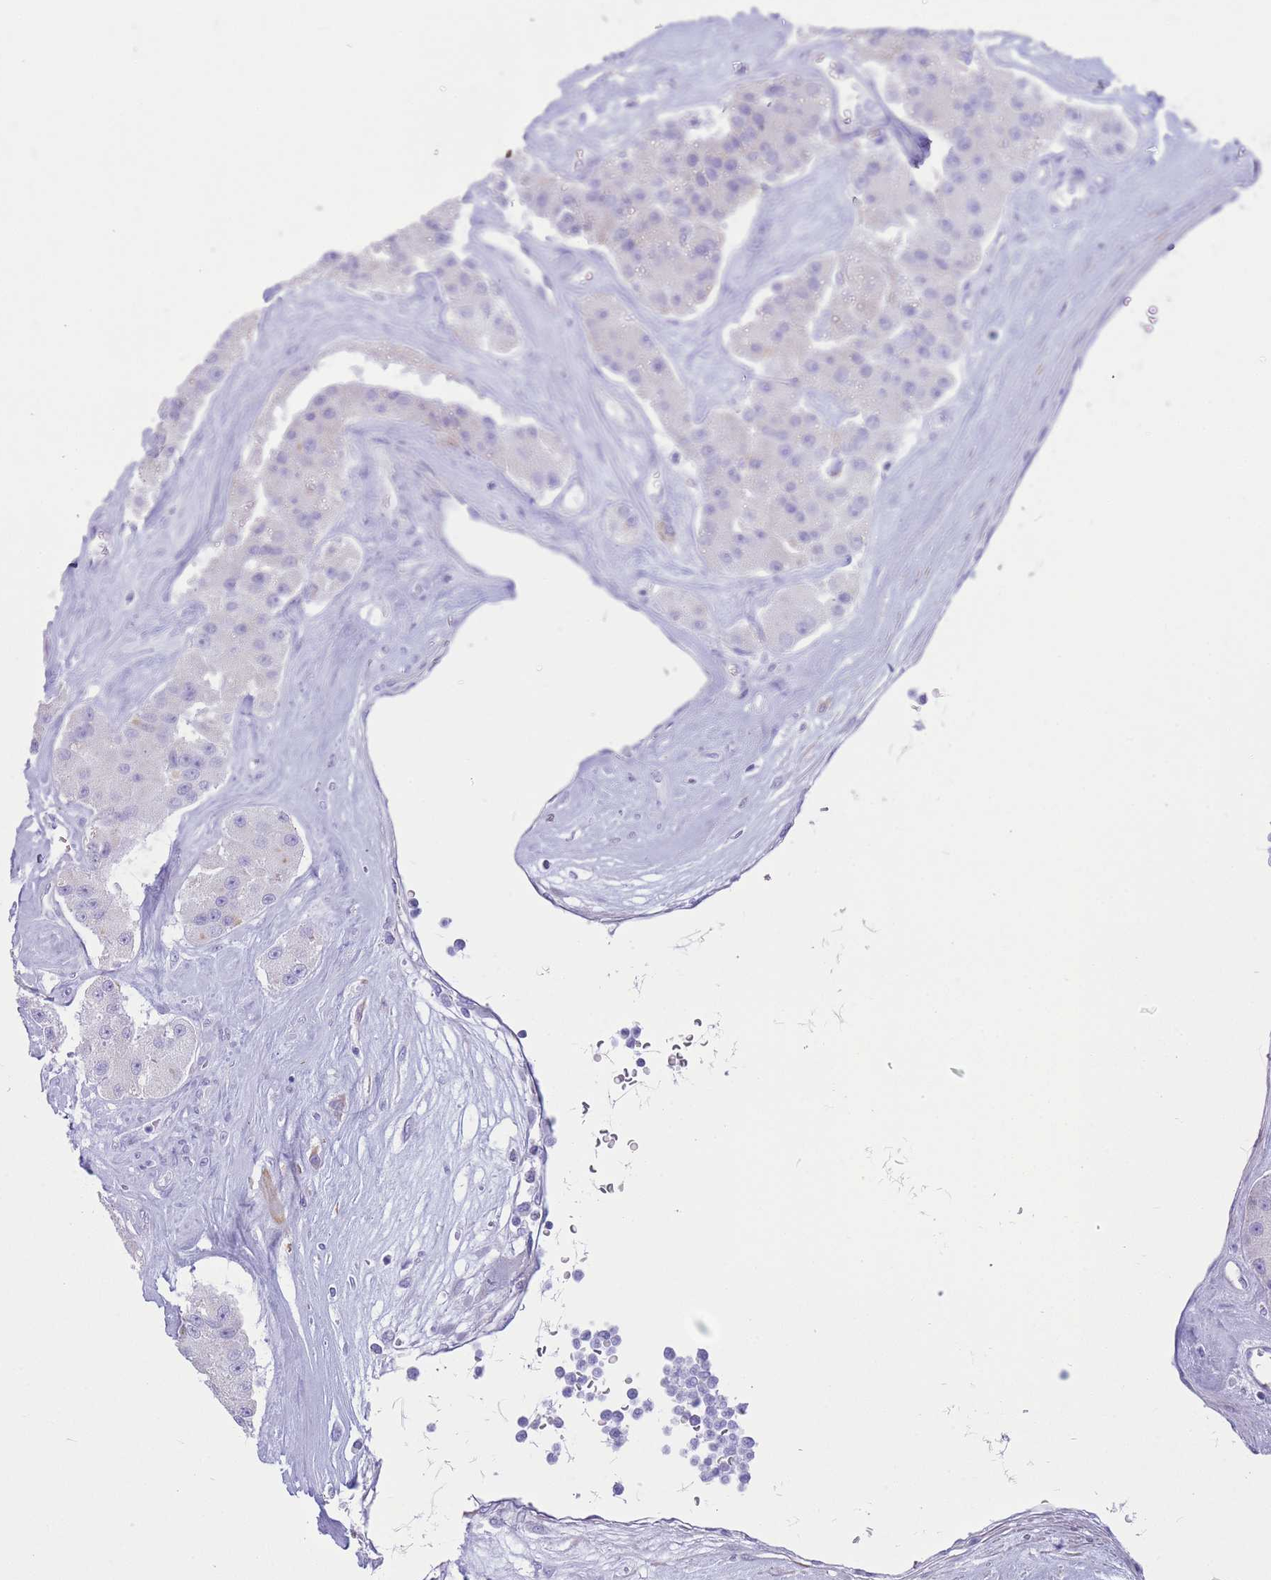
{"staining": {"intensity": "negative", "quantity": "none", "location": "none"}, "tissue": "carcinoid", "cell_type": "Tumor cells", "image_type": "cancer", "snomed": [{"axis": "morphology", "description": "Carcinoid, malignant, NOS"}, {"axis": "topography", "description": "Pancreas"}], "caption": "The histopathology image reveals no significant staining in tumor cells of carcinoid. Brightfield microscopy of IHC stained with DAB (3,3'-diaminobenzidine) (brown) and hematoxylin (blue), captured at high magnification.", "gene": "VWA8", "patient": {"sex": "male", "age": 41}}